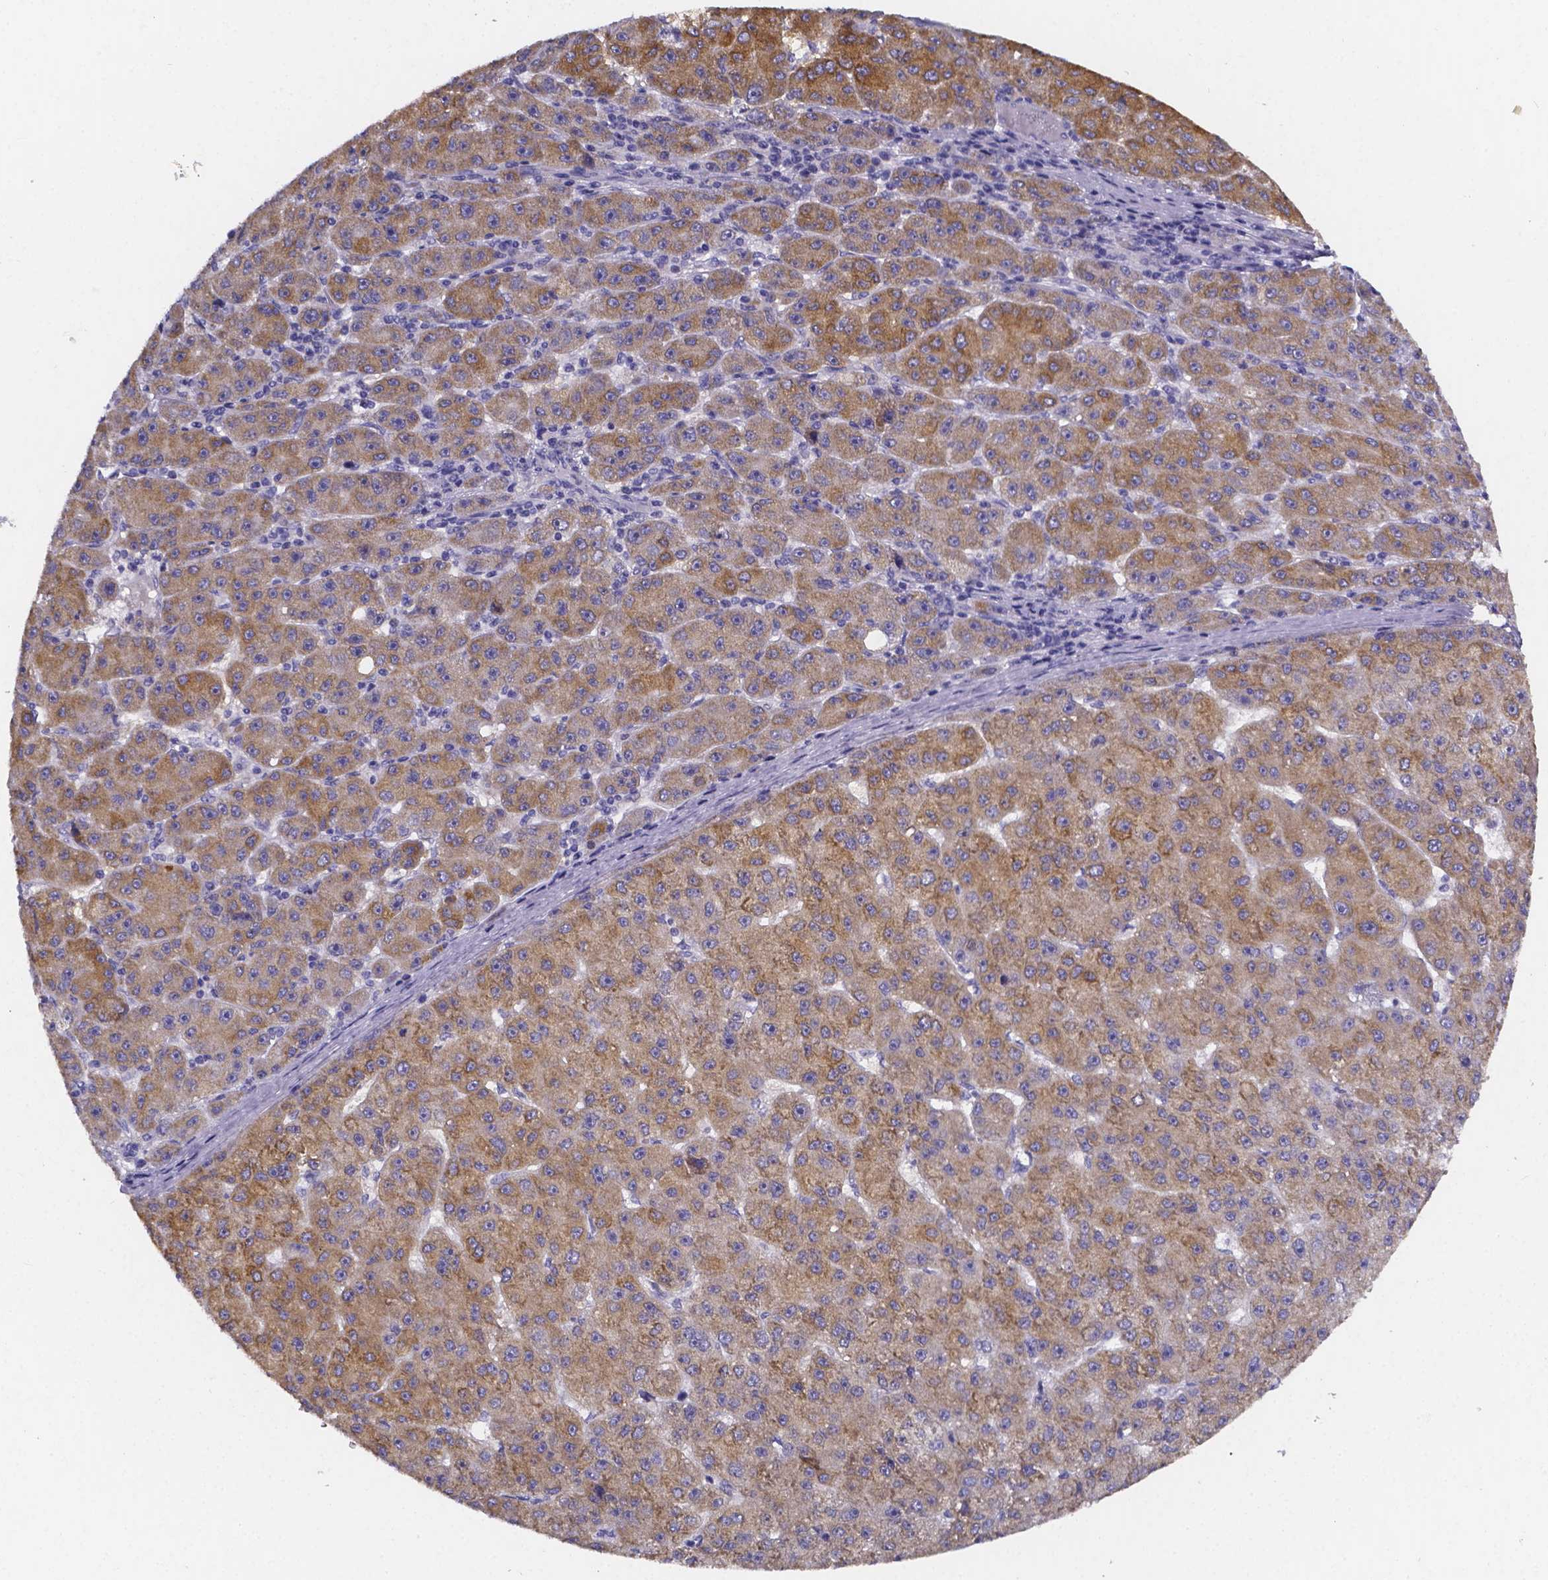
{"staining": {"intensity": "moderate", "quantity": ">75%", "location": "cytoplasmic/membranous"}, "tissue": "liver cancer", "cell_type": "Tumor cells", "image_type": "cancer", "snomed": [{"axis": "morphology", "description": "Carcinoma, Hepatocellular, NOS"}, {"axis": "topography", "description": "Liver"}], "caption": "Protein staining of liver hepatocellular carcinoma tissue exhibits moderate cytoplasmic/membranous positivity in approximately >75% of tumor cells. The staining is performed using DAB brown chromogen to label protein expression. The nuclei are counter-stained blue using hematoxylin.", "gene": "PAH", "patient": {"sex": "male", "age": 67}}